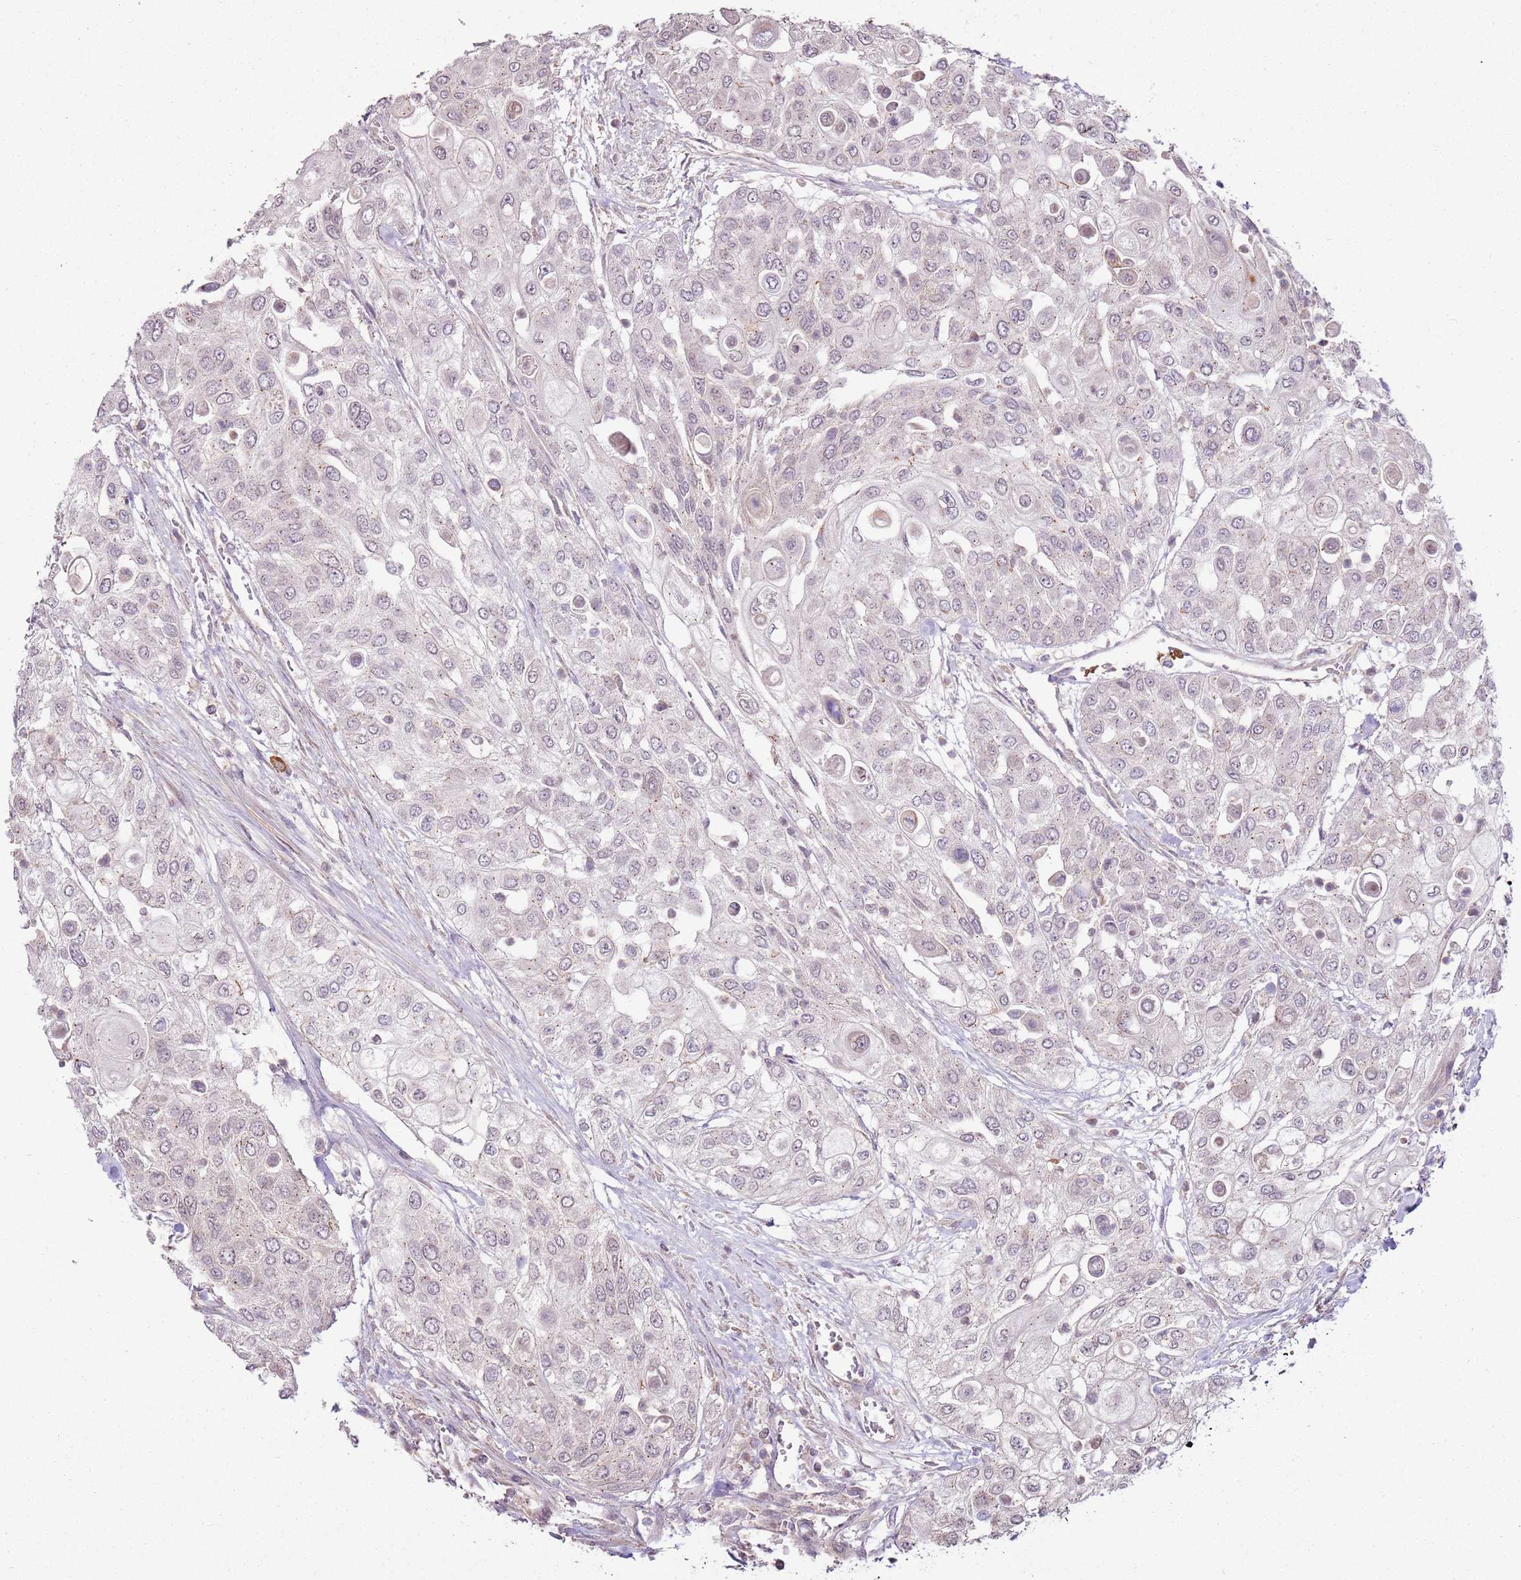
{"staining": {"intensity": "negative", "quantity": "none", "location": "none"}, "tissue": "urothelial cancer", "cell_type": "Tumor cells", "image_type": "cancer", "snomed": [{"axis": "morphology", "description": "Urothelial carcinoma, High grade"}, {"axis": "topography", "description": "Urinary bladder"}], "caption": "Micrograph shows no significant protein staining in tumor cells of urothelial cancer.", "gene": "SPATA31D1", "patient": {"sex": "female", "age": 79}}